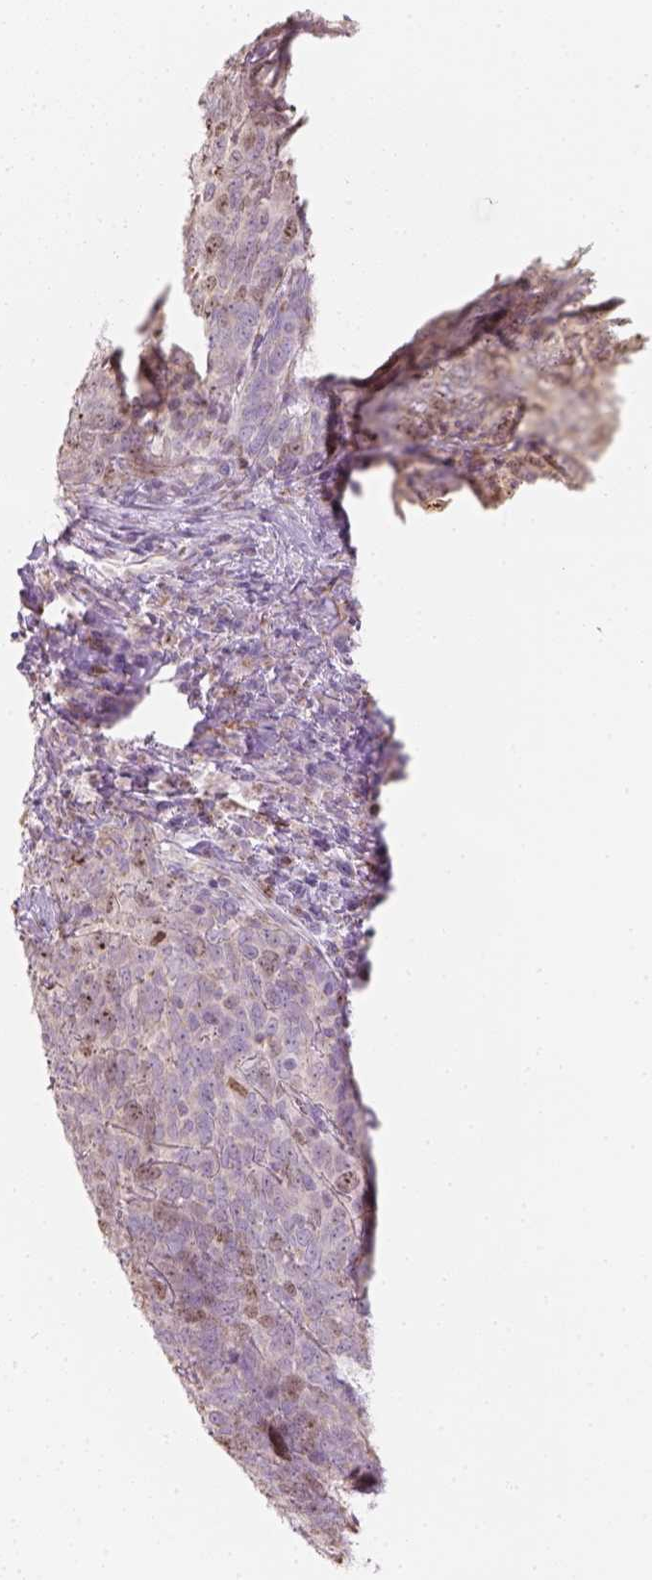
{"staining": {"intensity": "moderate", "quantity": "<25%", "location": "cytoplasmic/membranous,nuclear"}, "tissue": "skin cancer", "cell_type": "Tumor cells", "image_type": "cancer", "snomed": [{"axis": "morphology", "description": "Squamous cell carcinoma, NOS"}, {"axis": "topography", "description": "Skin"}, {"axis": "topography", "description": "Anal"}], "caption": "Approximately <25% of tumor cells in skin cancer display moderate cytoplasmic/membranous and nuclear protein staining as visualized by brown immunohistochemical staining.", "gene": "LCA5", "patient": {"sex": "female", "age": 51}}